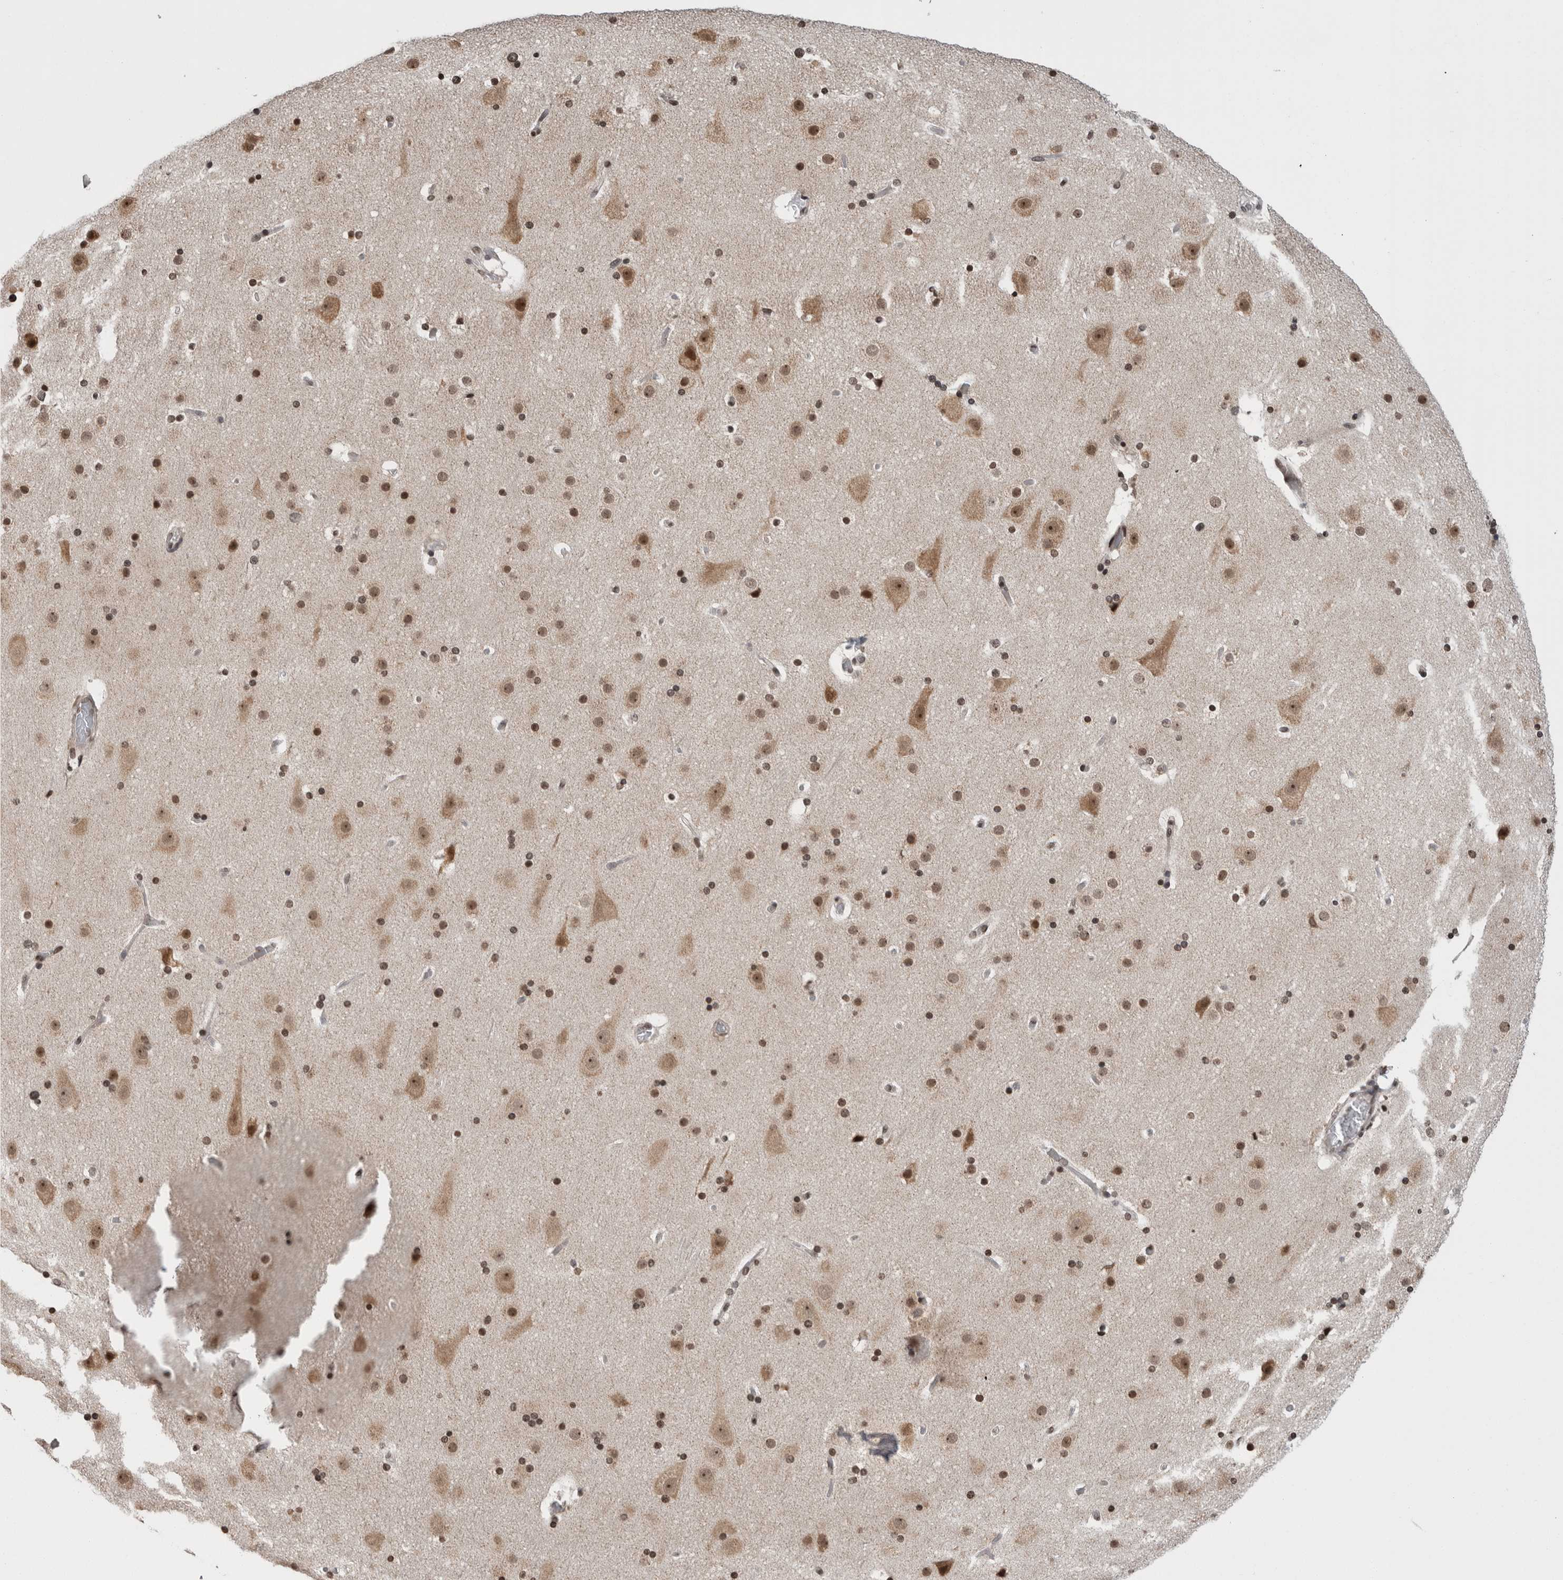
{"staining": {"intensity": "weak", "quantity": ">75%", "location": "nuclear"}, "tissue": "cerebral cortex", "cell_type": "Endothelial cells", "image_type": "normal", "snomed": [{"axis": "morphology", "description": "Normal tissue, NOS"}, {"axis": "topography", "description": "Cerebral cortex"}], "caption": "IHC of unremarkable cerebral cortex reveals low levels of weak nuclear positivity in about >75% of endothelial cells.", "gene": "ZBTB11", "patient": {"sex": "male", "age": 57}}